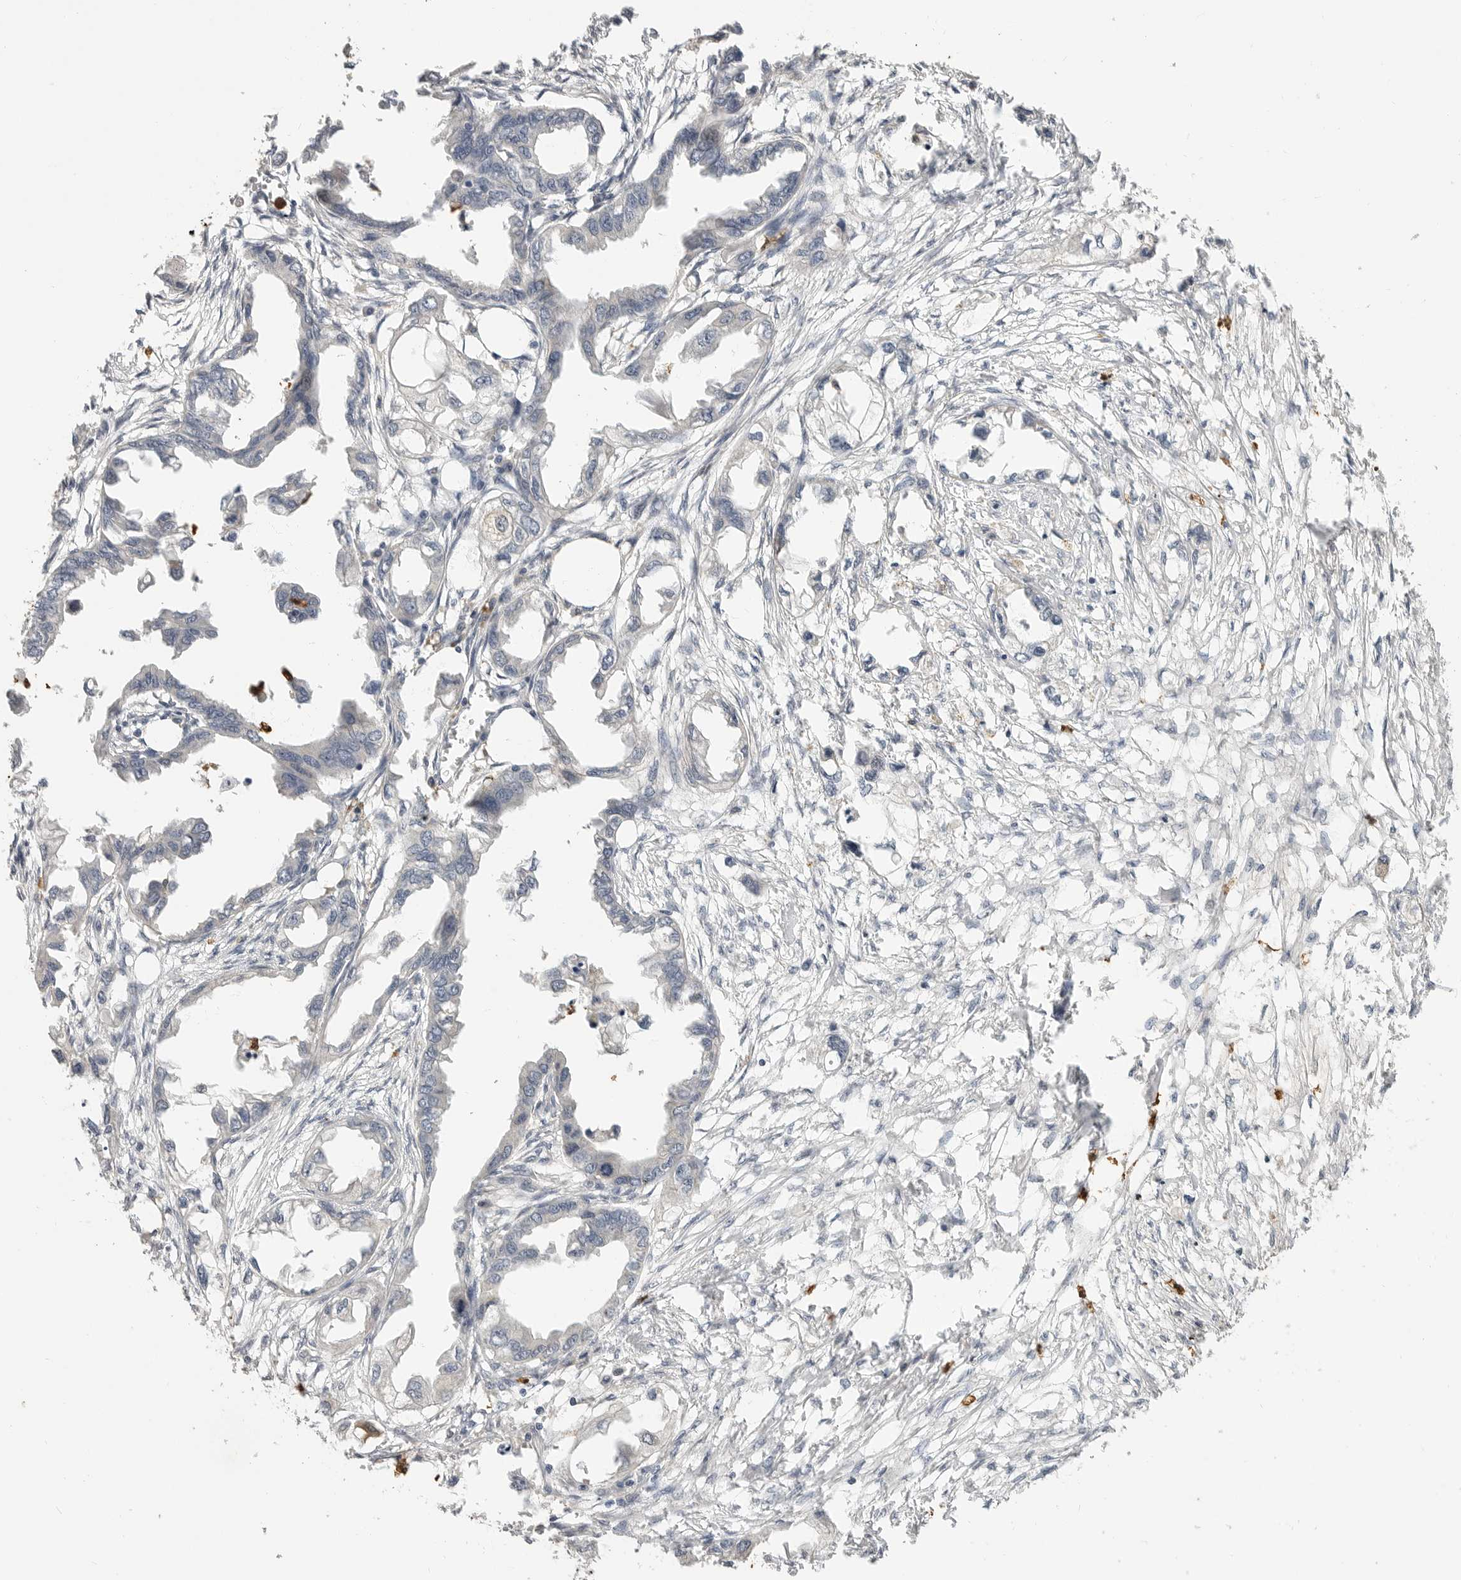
{"staining": {"intensity": "negative", "quantity": "none", "location": "none"}, "tissue": "endometrial cancer", "cell_type": "Tumor cells", "image_type": "cancer", "snomed": [{"axis": "morphology", "description": "Adenocarcinoma, NOS"}, {"axis": "morphology", "description": "Adenocarcinoma, metastatic, NOS"}, {"axis": "topography", "description": "Adipose tissue"}, {"axis": "topography", "description": "Endometrium"}], "caption": "Tumor cells show no significant protein staining in endometrial cancer.", "gene": "LTBR", "patient": {"sex": "female", "age": 67}}